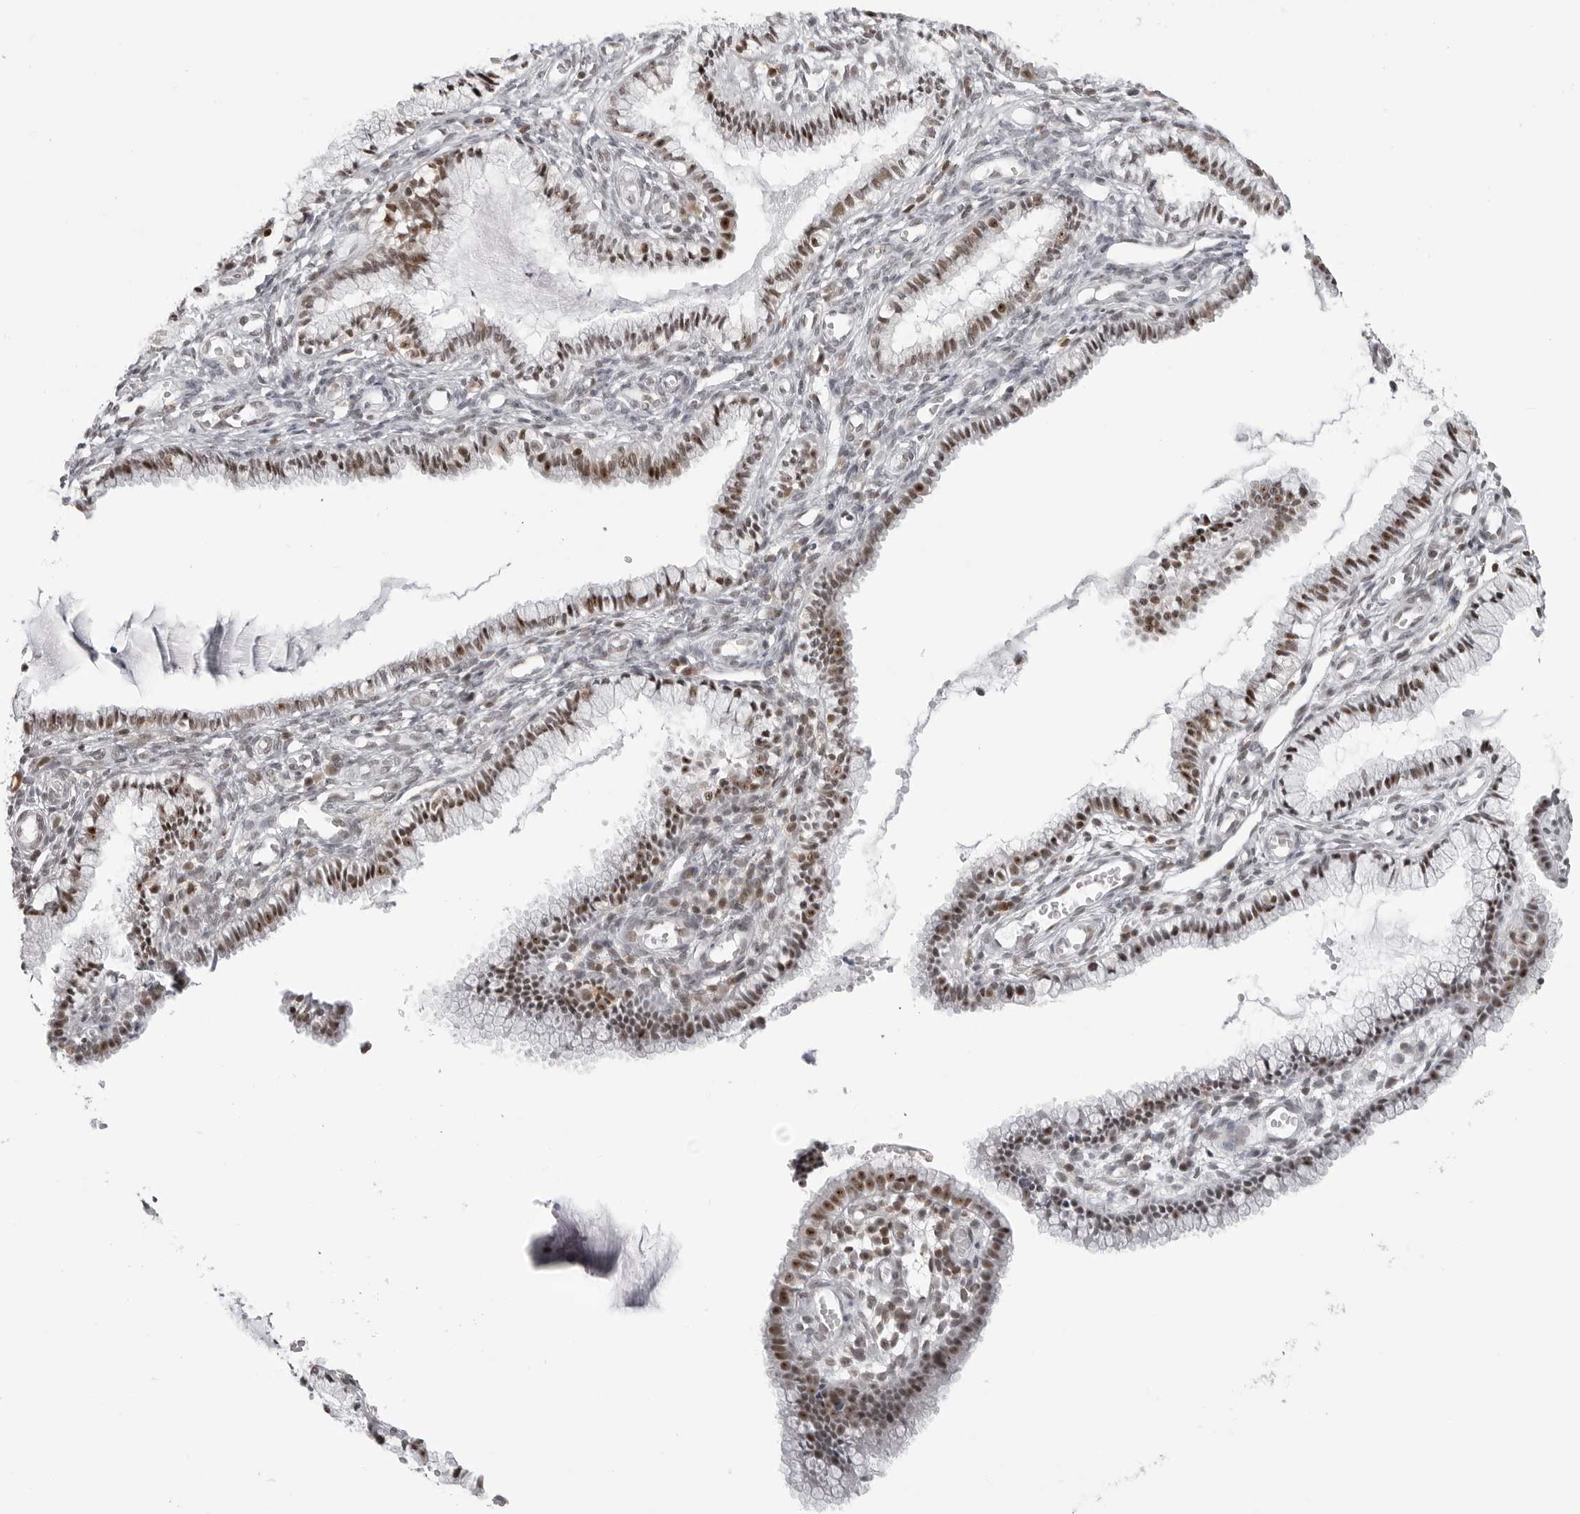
{"staining": {"intensity": "moderate", "quantity": ">75%", "location": "nuclear"}, "tissue": "cervix", "cell_type": "Glandular cells", "image_type": "normal", "snomed": [{"axis": "morphology", "description": "Normal tissue, NOS"}, {"axis": "topography", "description": "Cervix"}], "caption": "Brown immunohistochemical staining in benign human cervix shows moderate nuclear positivity in approximately >75% of glandular cells.", "gene": "WRAP53", "patient": {"sex": "female", "age": 27}}